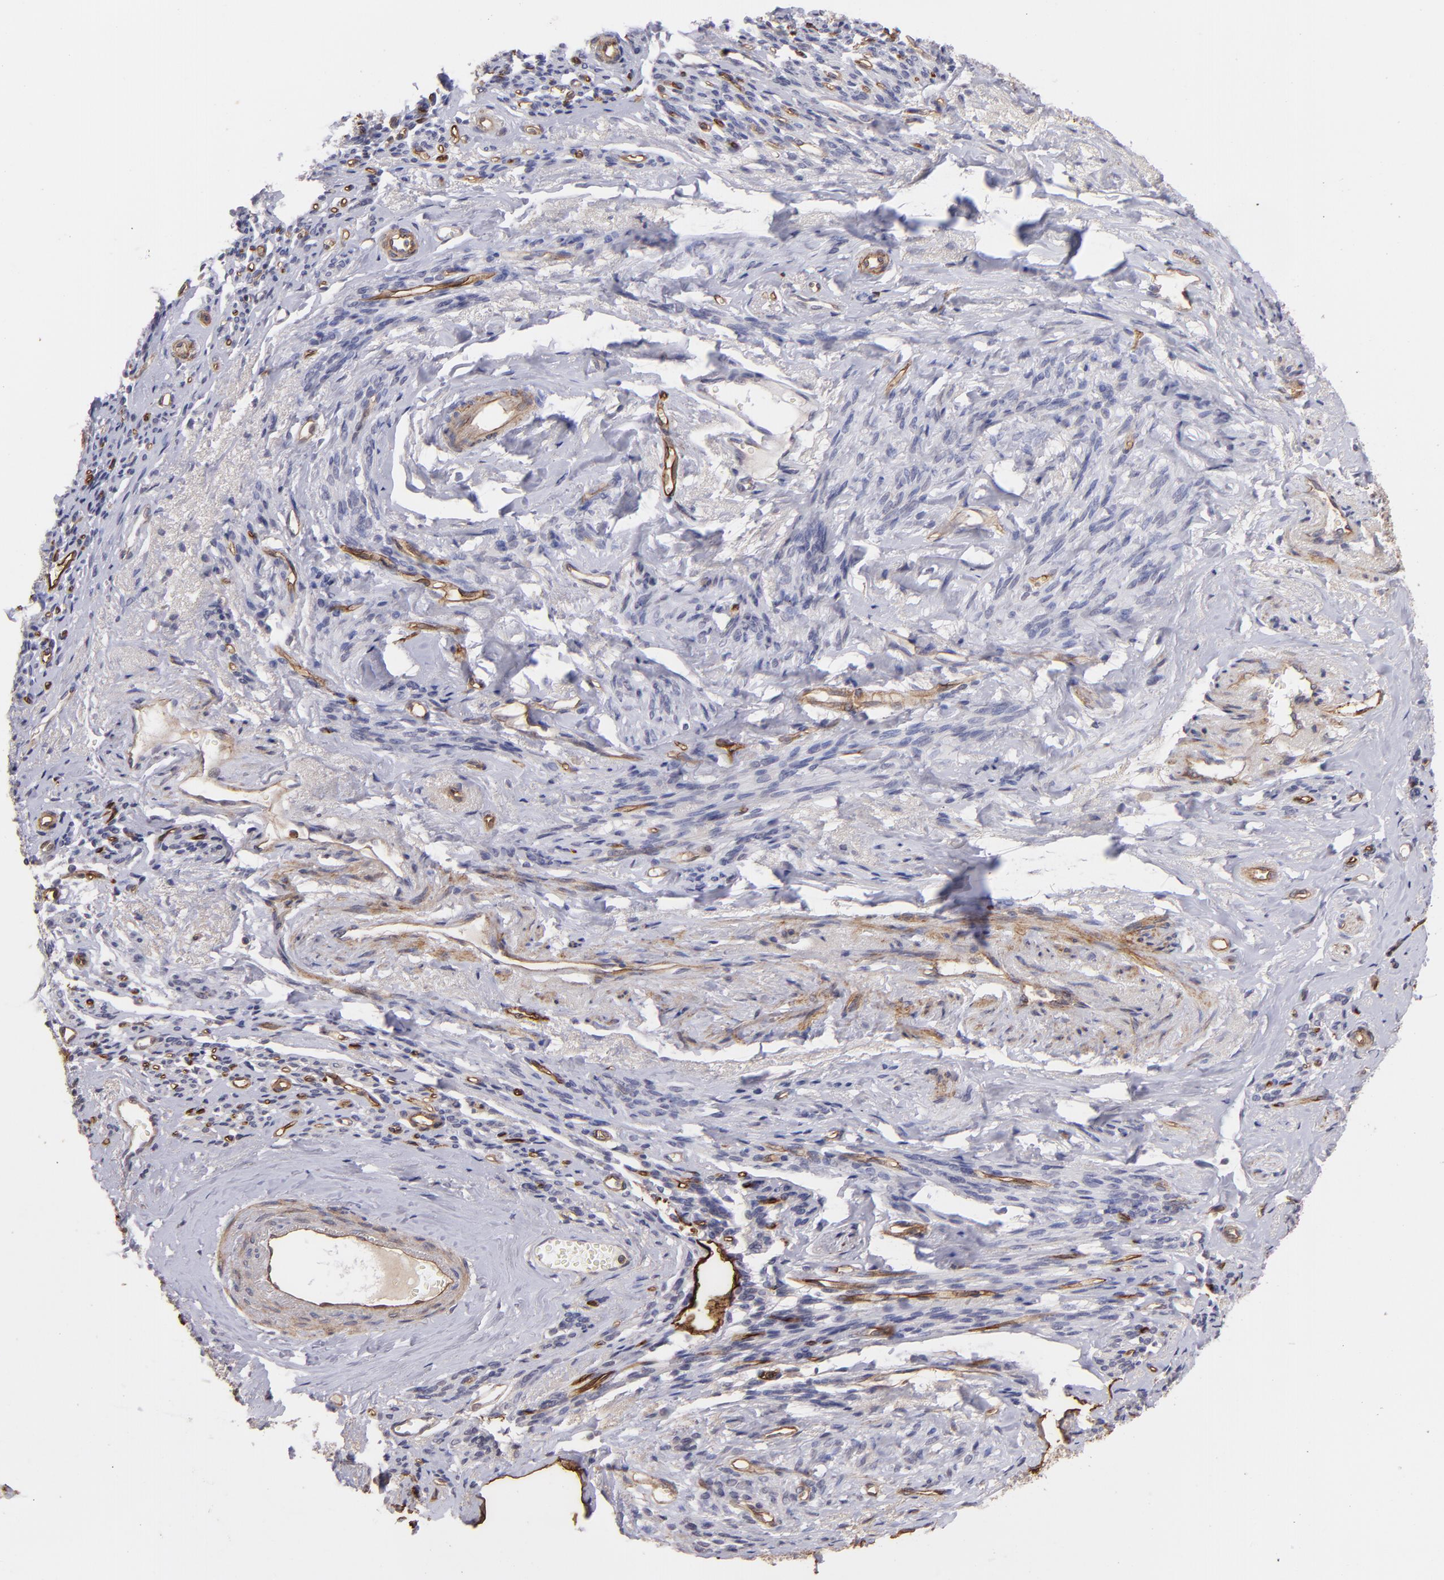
{"staining": {"intensity": "negative", "quantity": "none", "location": "none"}, "tissue": "endometrial cancer", "cell_type": "Tumor cells", "image_type": "cancer", "snomed": [{"axis": "morphology", "description": "Adenocarcinoma, NOS"}, {"axis": "topography", "description": "Endometrium"}], "caption": "Protein analysis of endometrial cancer exhibits no significant staining in tumor cells.", "gene": "DYSF", "patient": {"sex": "female", "age": 75}}